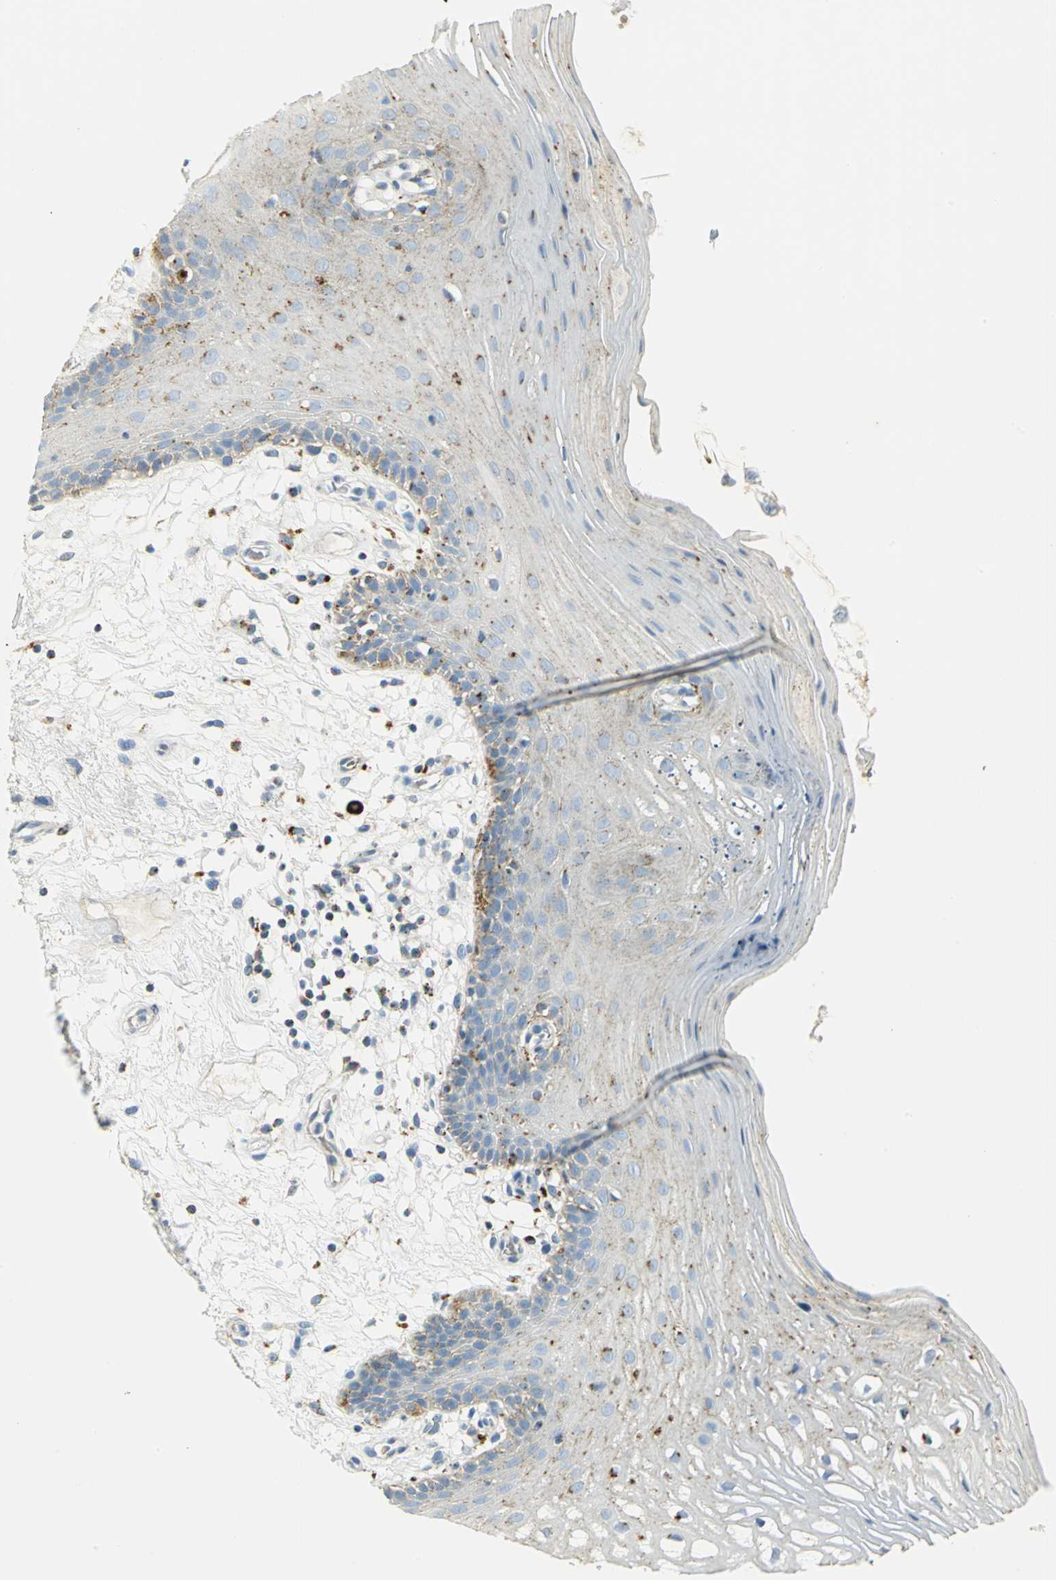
{"staining": {"intensity": "moderate", "quantity": "<25%", "location": "cytoplasmic/membranous"}, "tissue": "oral mucosa", "cell_type": "Squamous epithelial cells", "image_type": "normal", "snomed": [{"axis": "morphology", "description": "Normal tissue, NOS"}, {"axis": "morphology", "description": "Squamous cell carcinoma, NOS"}, {"axis": "topography", "description": "Skeletal muscle"}, {"axis": "topography", "description": "Oral tissue"}, {"axis": "topography", "description": "Head-Neck"}], "caption": "A micrograph showing moderate cytoplasmic/membranous positivity in about <25% of squamous epithelial cells in normal oral mucosa, as visualized by brown immunohistochemical staining.", "gene": "ARSA", "patient": {"sex": "male", "age": 71}}